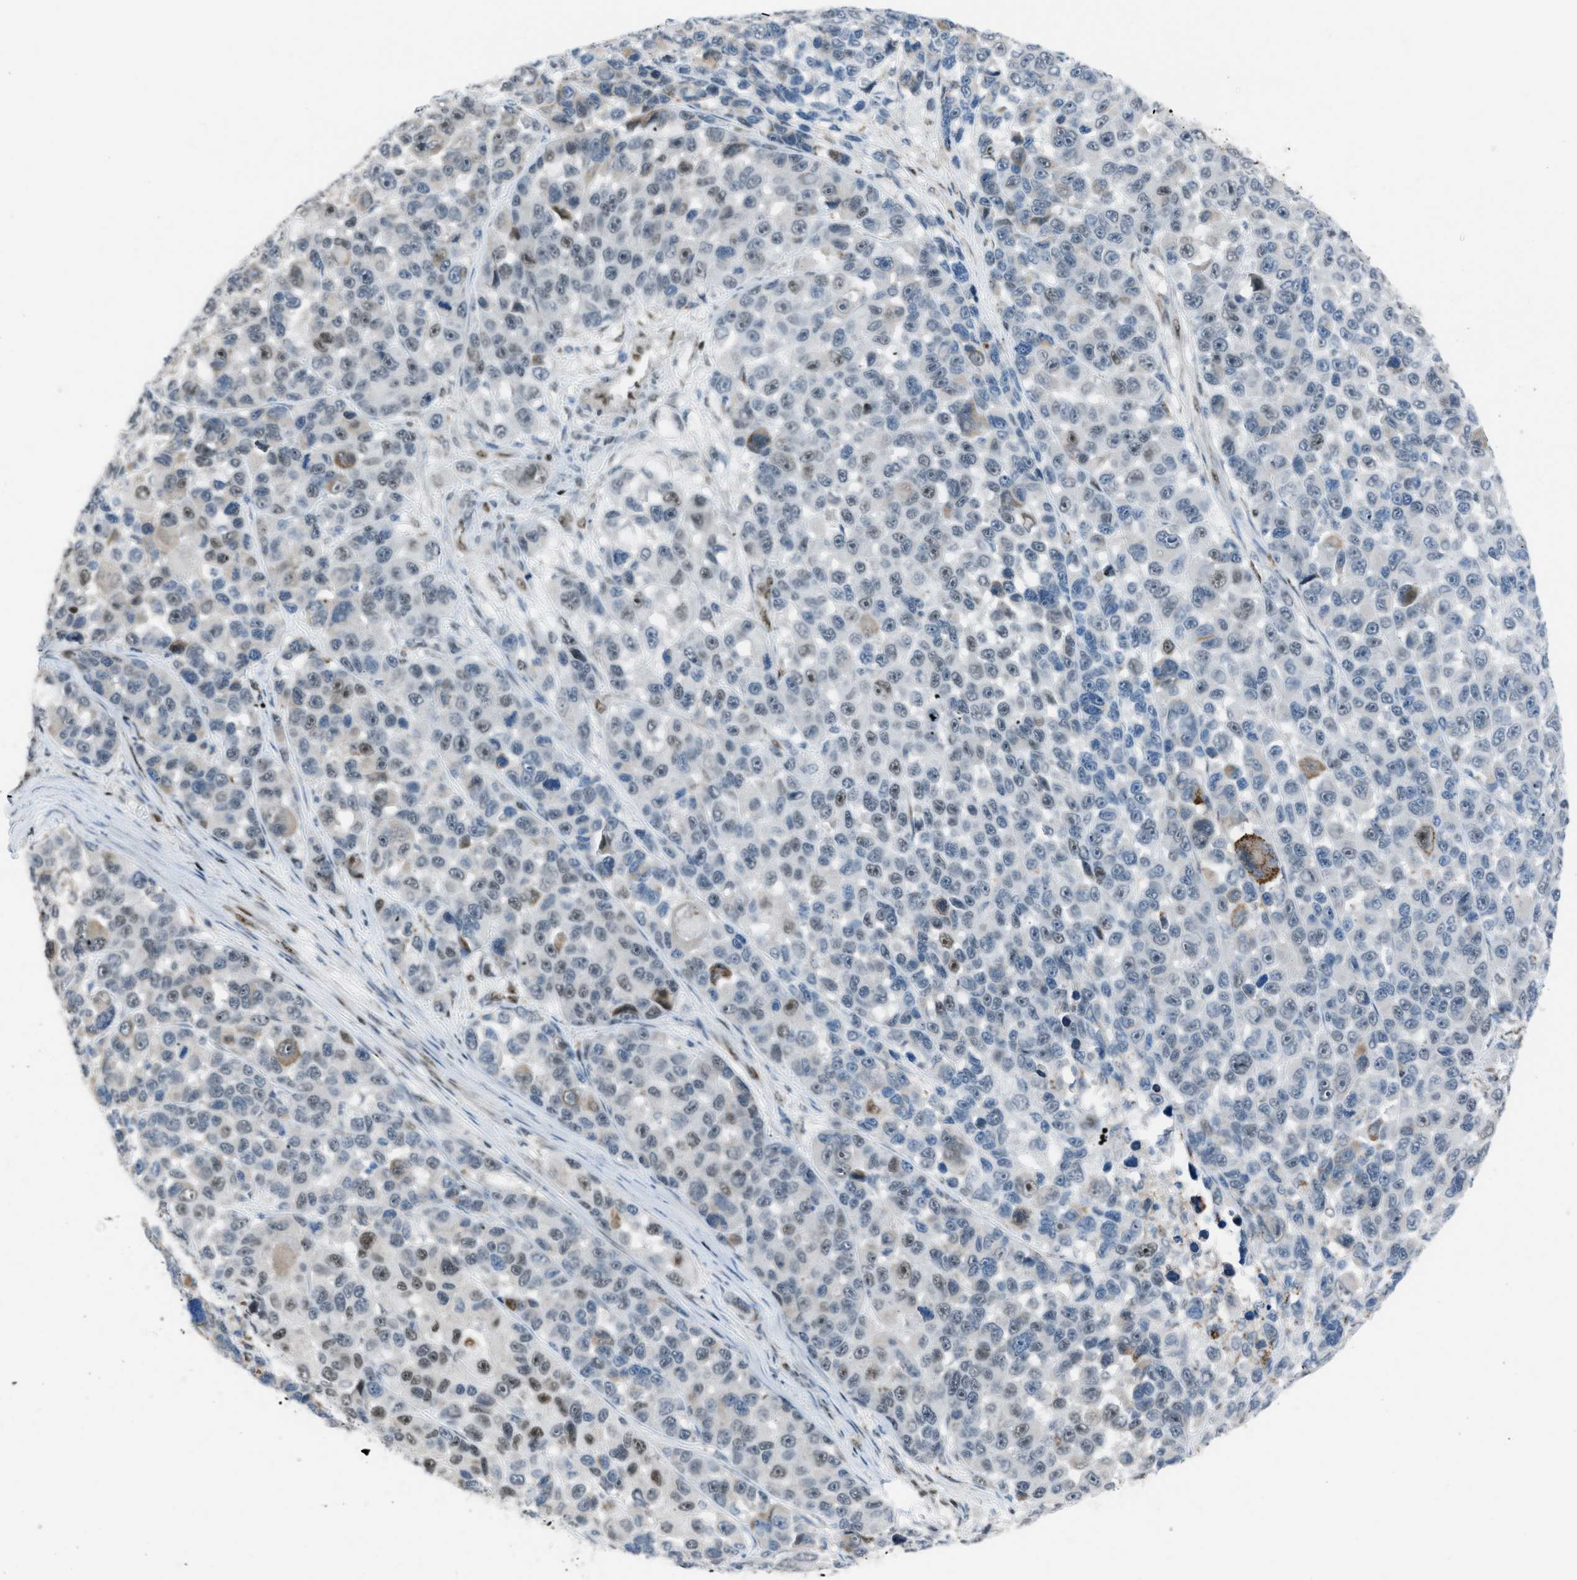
{"staining": {"intensity": "moderate", "quantity": "<25%", "location": "nuclear"}, "tissue": "melanoma", "cell_type": "Tumor cells", "image_type": "cancer", "snomed": [{"axis": "morphology", "description": "Malignant melanoma, NOS"}, {"axis": "topography", "description": "Skin"}], "caption": "A micrograph of human malignant melanoma stained for a protein exhibits moderate nuclear brown staining in tumor cells.", "gene": "SLFN5", "patient": {"sex": "male", "age": 53}}